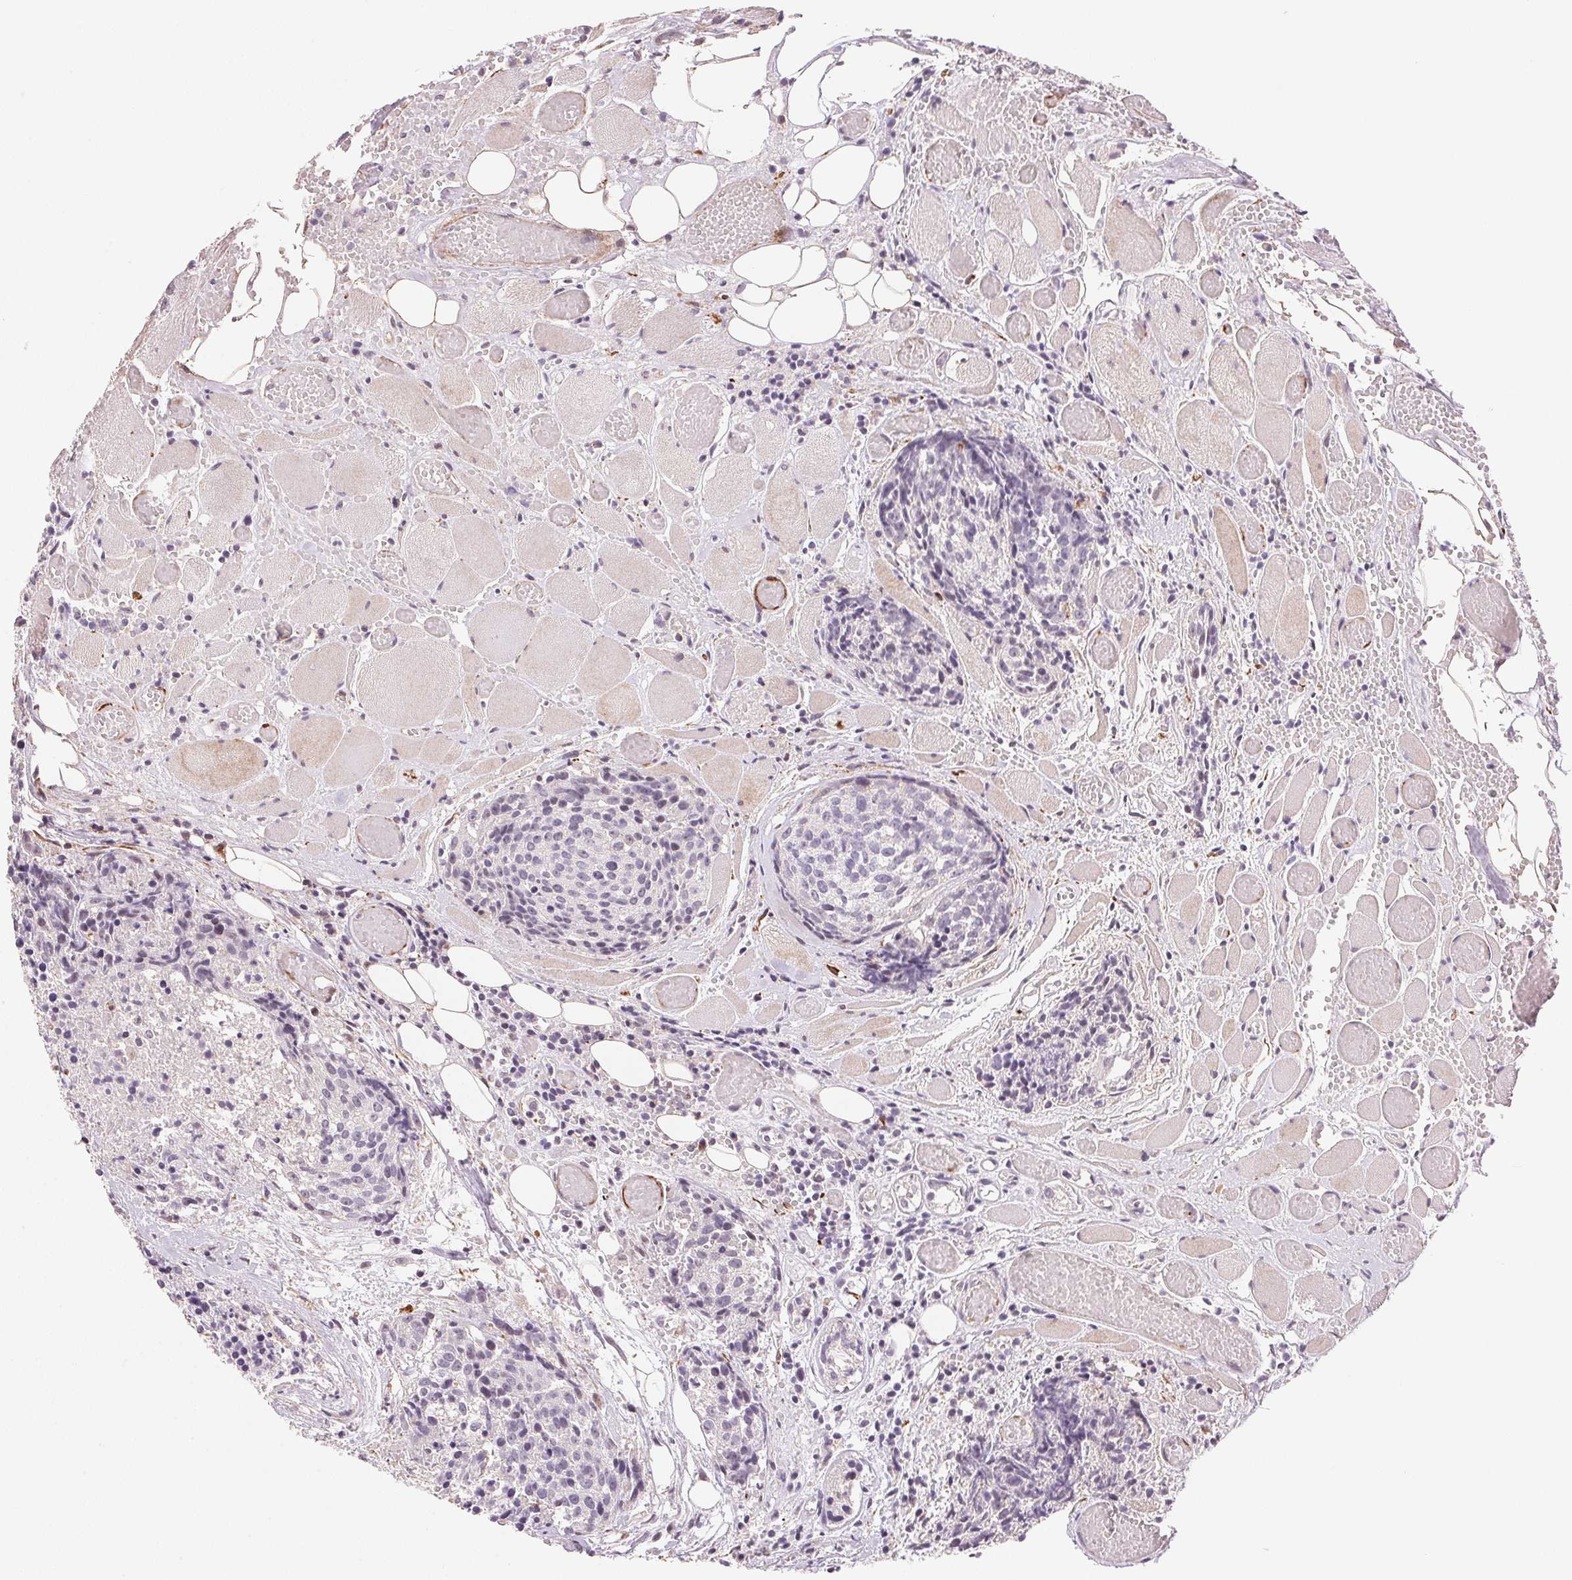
{"staining": {"intensity": "negative", "quantity": "none", "location": "none"}, "tissue": "head and neck cancer", "cell_type": "Tumor cells", "image_type": "cancer", "snomed": [{"axis": "morphology", "description": "Squamous cell carcinoma, NOS"}, {"axis": "topography", "description": "Oral tissue"}, {"axis": "topography", "description": "Head-Neck"}], "caption": "An immunohistochemistry photomicrograph of squamous cell carcinoma (head and neck) is shown. There is no staining in tumor cells of squamous cell carcinoma (head and neck).", "gene": "GYG2", "patient": {"sex": "male", "age": 64}}